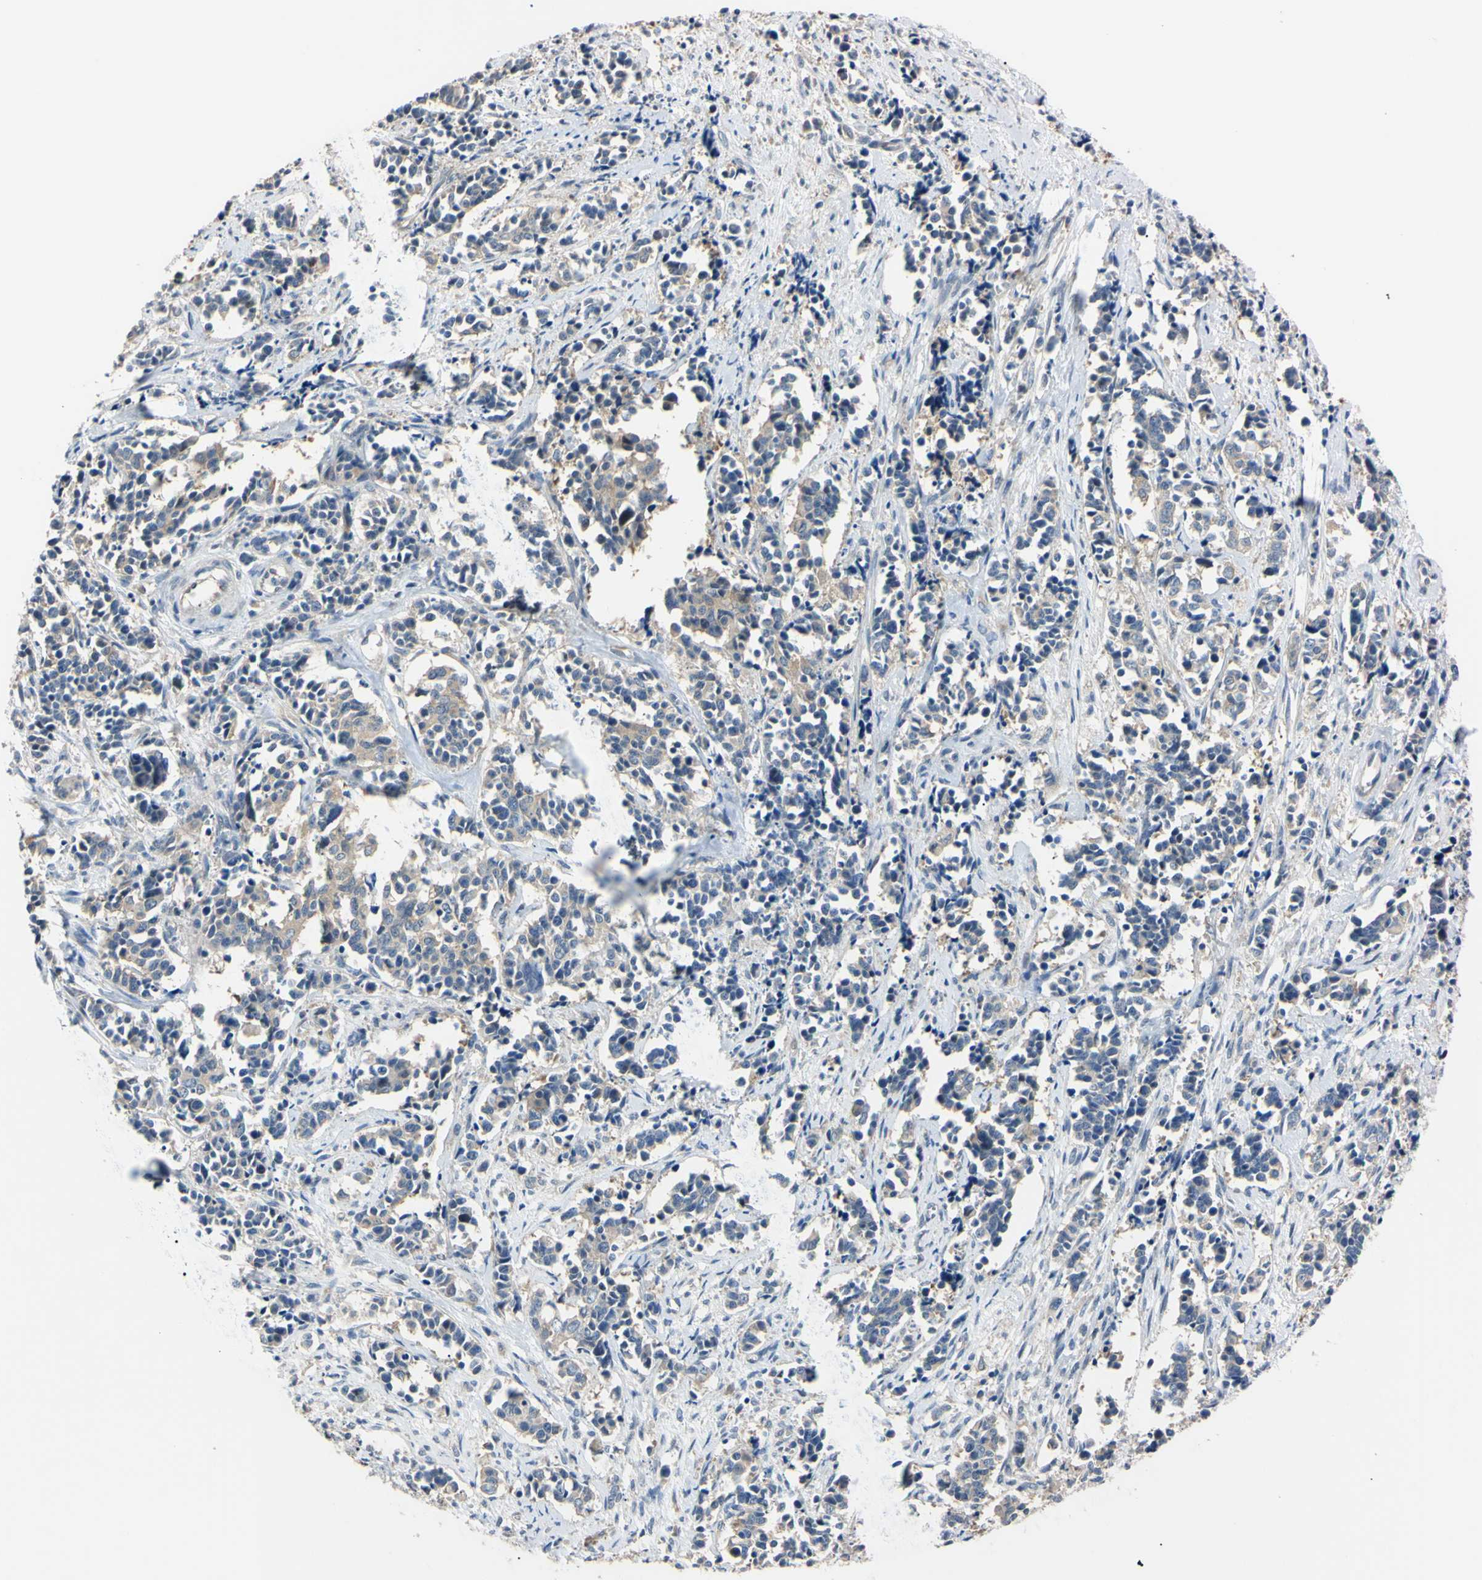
{"staining": {"intensity": "weak", "quantity": "25%-75%", "location": "cytoplasmic/membranous"}, "tissue": "cervical cancer", "cell_type": "Tumor cells", "image_type": "cancer", "snomed": [{"axis": "morphology", "description": "Normal tissue, NOS"}, {"axis": "morphology", "description": "Squamous cell carcinoma, NOS"}, {"axis": "topography", "description": "Cervix"}], "caption": "There is low levels of weak cytoplasmic/membranous staining in tumor cells of squamous cell carcinoma (cervical), as demonstrated by immunohistochemical staining (brown color).", "gene": "RARS1", "patient": {"sex": "female", "age": 35}}